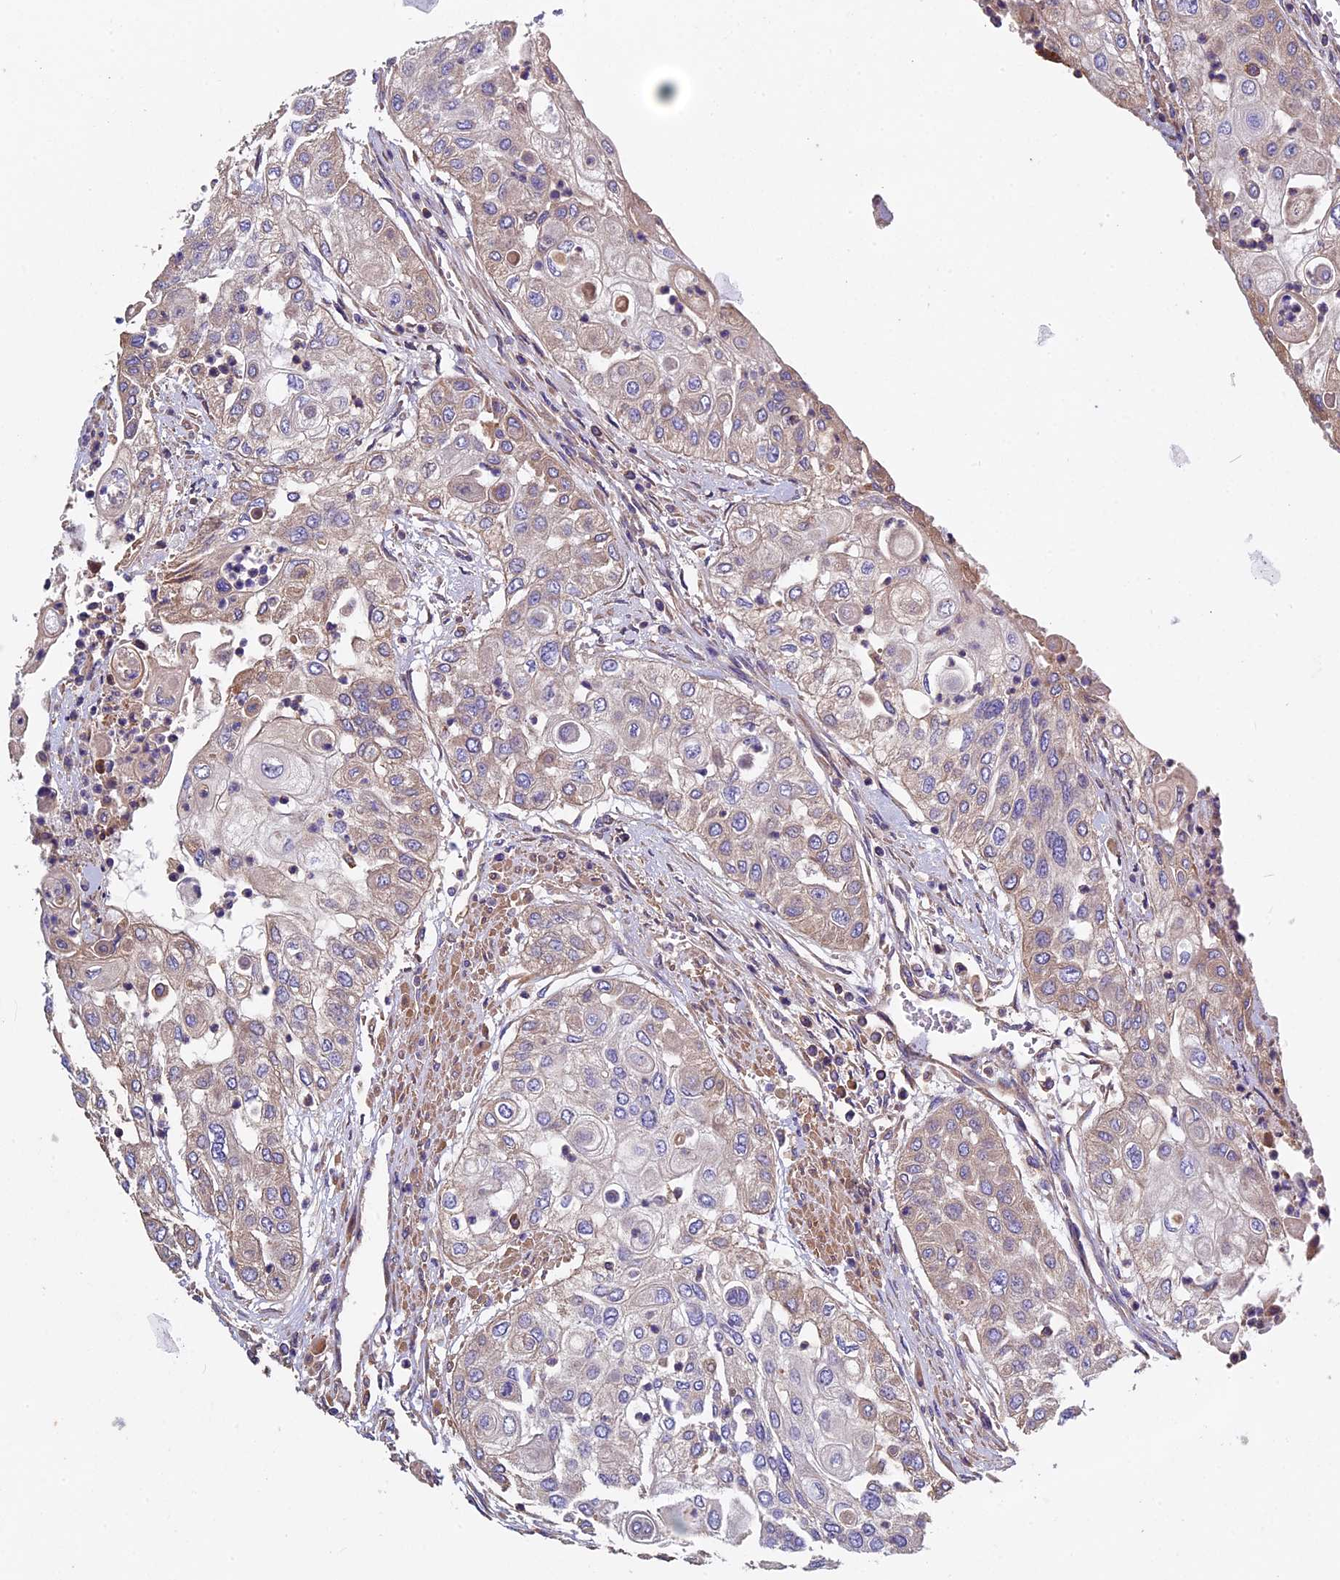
{"staining": {"intensity": "weak", "quantity": "25%-75%", "location": "cytoplasmic/membranous"}, "tissue": "urothelial cancer", "cell_type": "Tumor cells", "image_type": "cancer", "snomed": [{"axis": "morphology", "description": "Urothelial carcinoma, High grade"}, {"axis": "topography", "description": "Urinary bladder"}], "caption": "Human urothelial cancer stained for a protein (brown) exhibits weak cytoplasmic/membranous positive staining in about 25%-75% of tumor cells.", "gene": "CCDC153", "patient": {"sex": "female", "age": 79}}